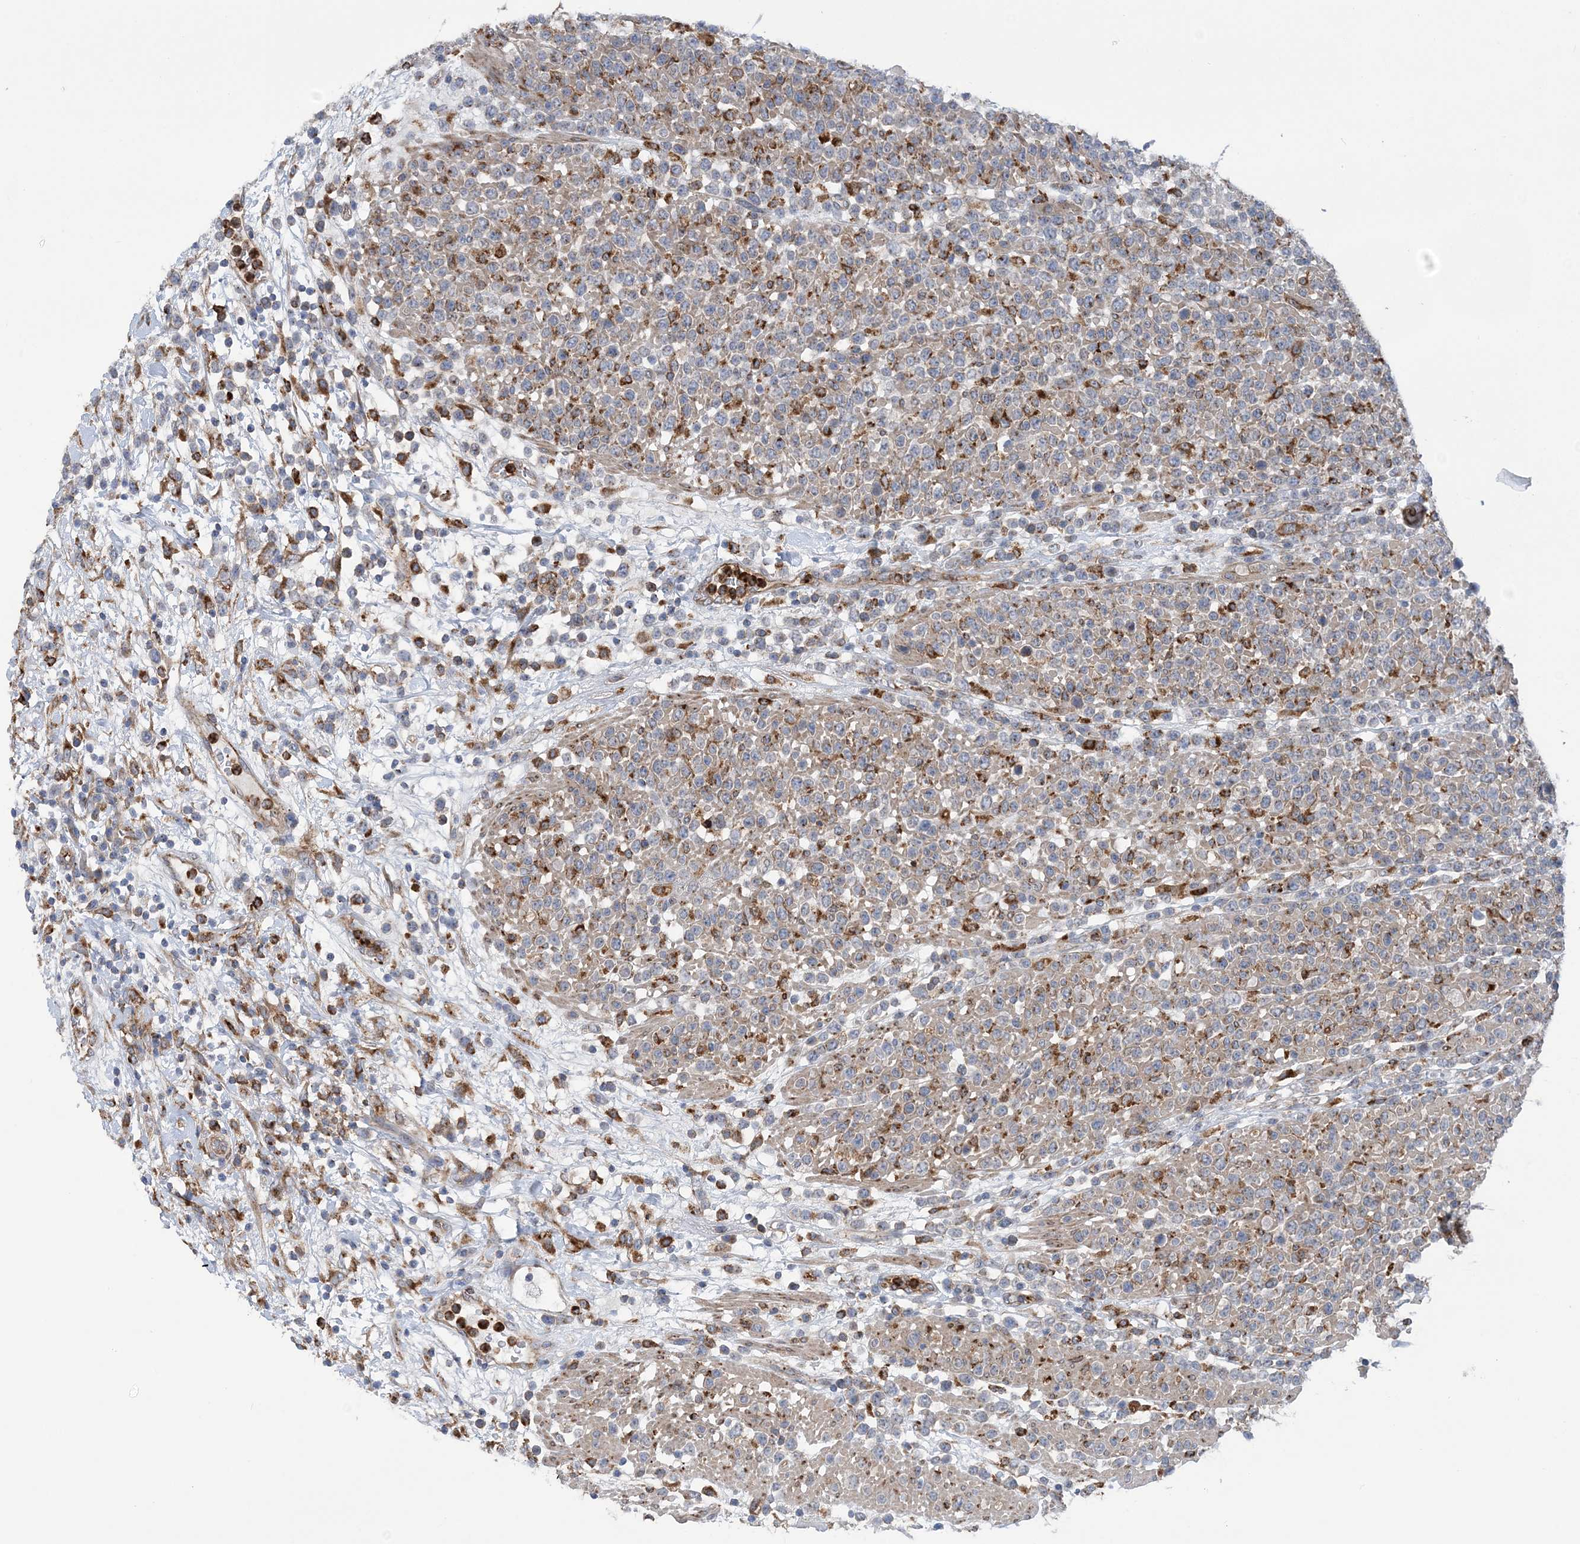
{"staining": {"intensity": "moderate", "quantity": "<25%", "location": "cytoplasmic/membranous"}, "tissue": "lymphoma", "cell_type": "Tumor cells", "image_type": "cancer", "snomed": [{"axis": "morphology", "description": "Malignant lymphoma, non-Hodgkin's type, High grade"}, {"axis": "topography", "description": "Colon"}], "caption": "A histopathology image showing moderate cytoplasmic/membranous expression in approximately <25% of tumor cells in malignant lymphoma, non-Hodgkin's type (high-grade), as visualized by brown immunohistochemical staining.", "gene": "PTTG1IP", "patient": {"sex": "female", "age": 53}}